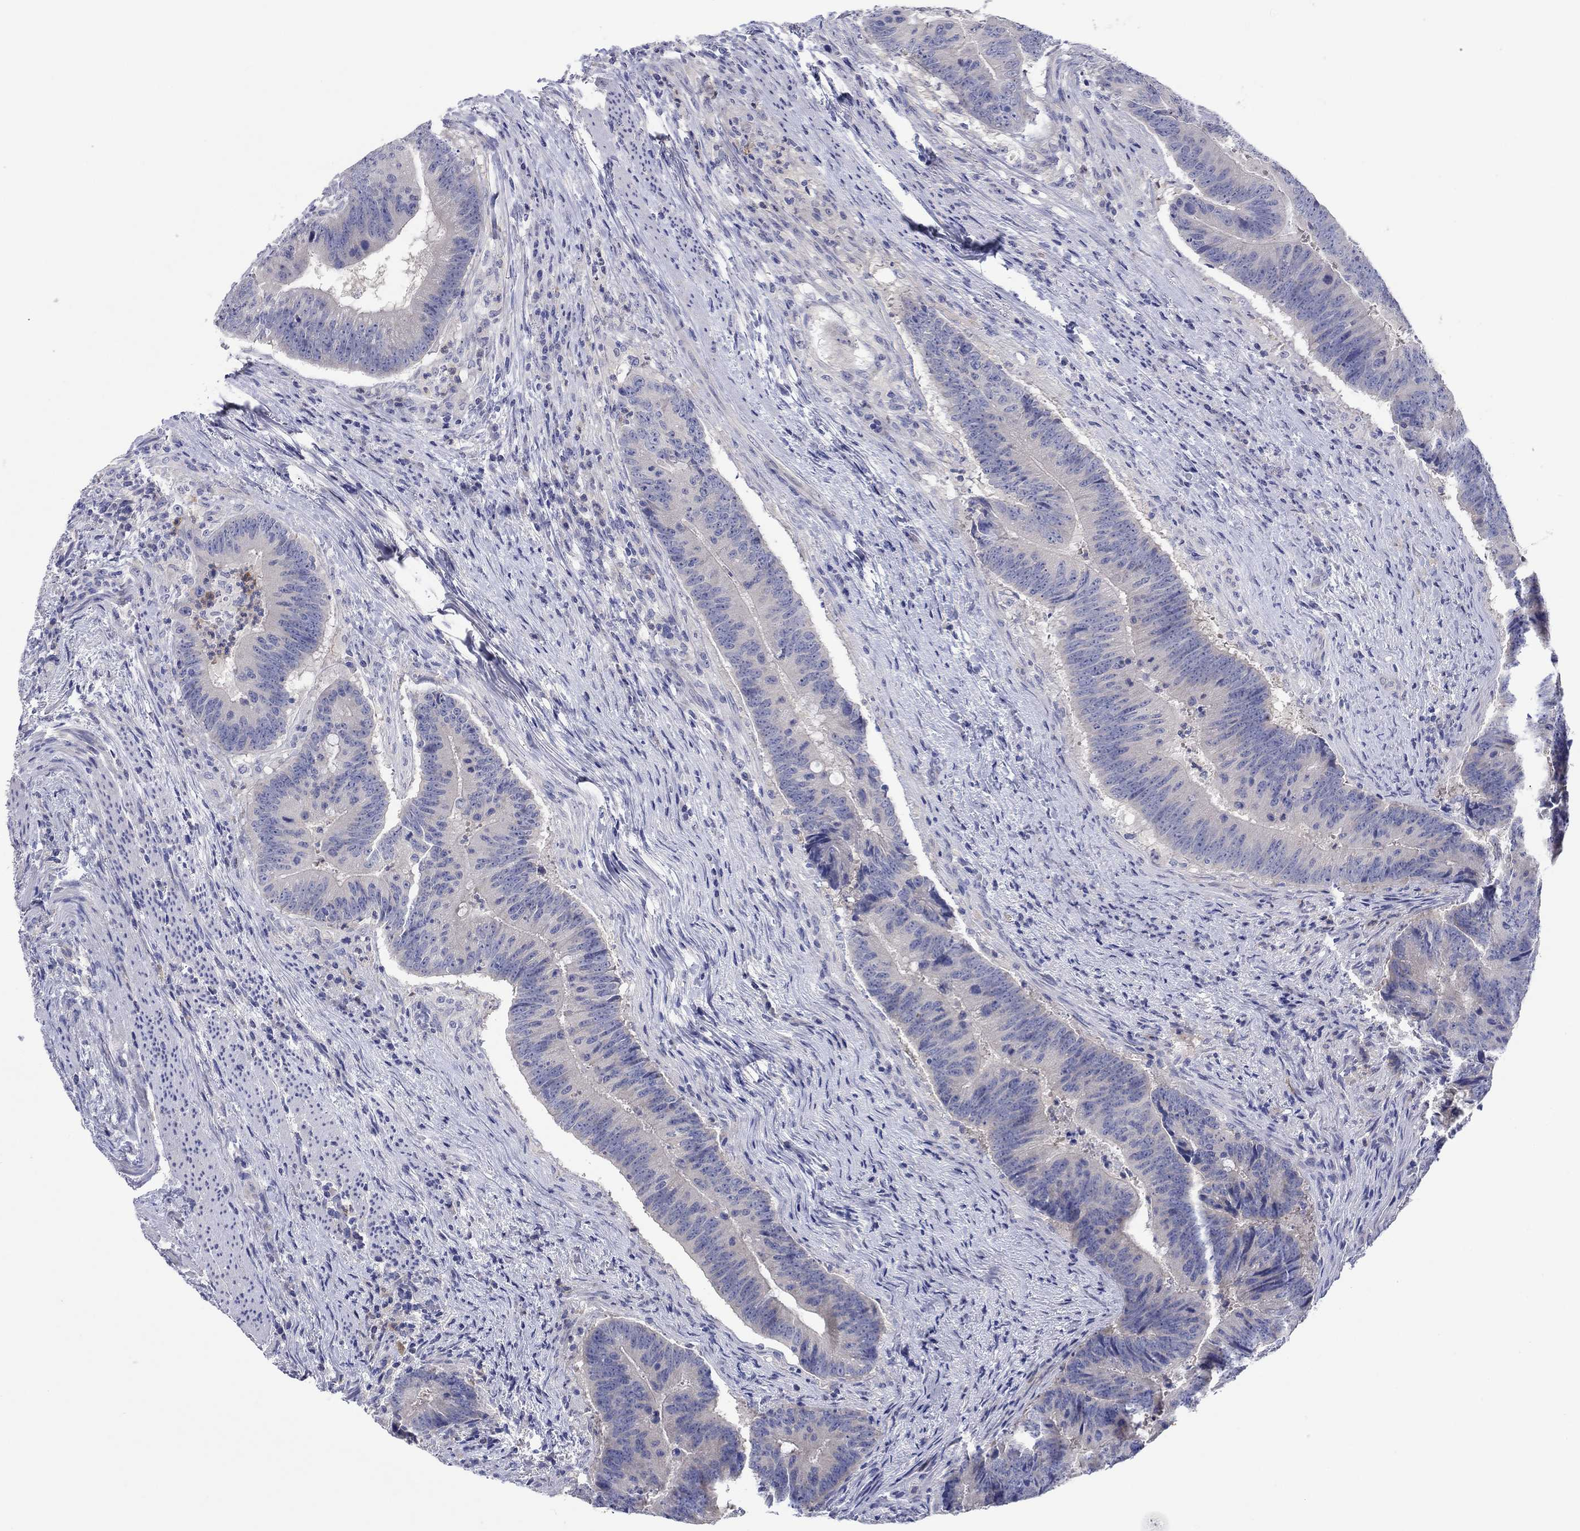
{"staining": {"intensity": "negative", "quantity": "none", "location": "none"}, "tissue": "colorectal cancer", "cell_type": "Tumor cells", "image_type": "cancer", "snomed": [{"axis": "morphology", "description": "Adenocarcinoma, NOS"}, {"axis": "topography", "description": "Colon"}], "caption": "Immunohistochemical staining of colorectal cancer reveals no significant staining in tumor cells. Brightfield microscopy of immunohistochemistry (IHC) stained with DAB (brown) and hematoxylin (blue), captured at high magnification.", "gene": "HDC", "patient": {"sex": "female", "age": 87}}